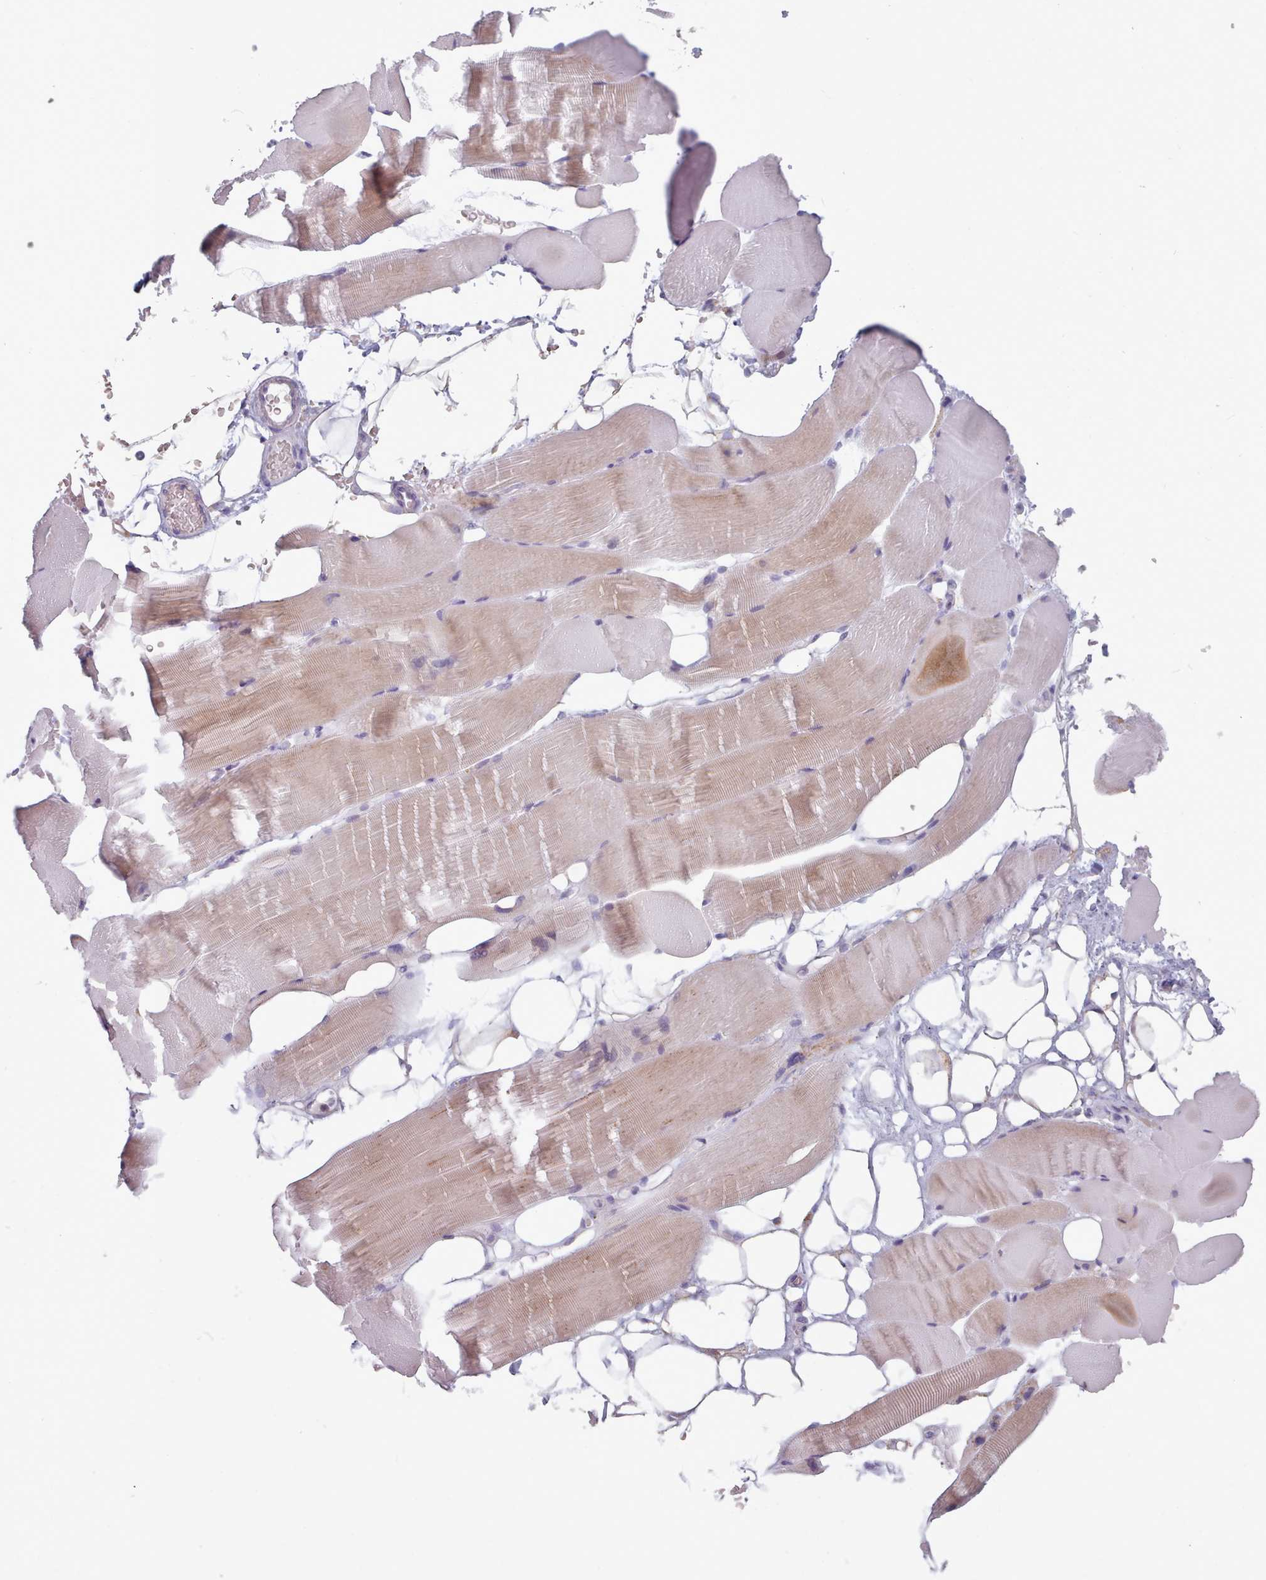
{"staining": {"intensity": "weak", "quantity": "25%-75%", "location": "cytoplasmic/membranous"}, "tissue": "skeletal muscle", "cell_type": "Myocytes", "image_type": "normal", "snomed": [{"axis": "morphology", "description": "Normal tissue, NOS"}, {"axis": "topography", "description": "Skeletal muscle"}, {"axis": "topography", "description": "Parathyroid gland"}], "caption": "Benign skeletal muscle displays weak cytoplasmic/membranous expression in approximately 25%-75% of myocytes, visualized by immunohistochemistry.", "gene": "FAM170B", "patient": {"sex": "female", "age": 37}}